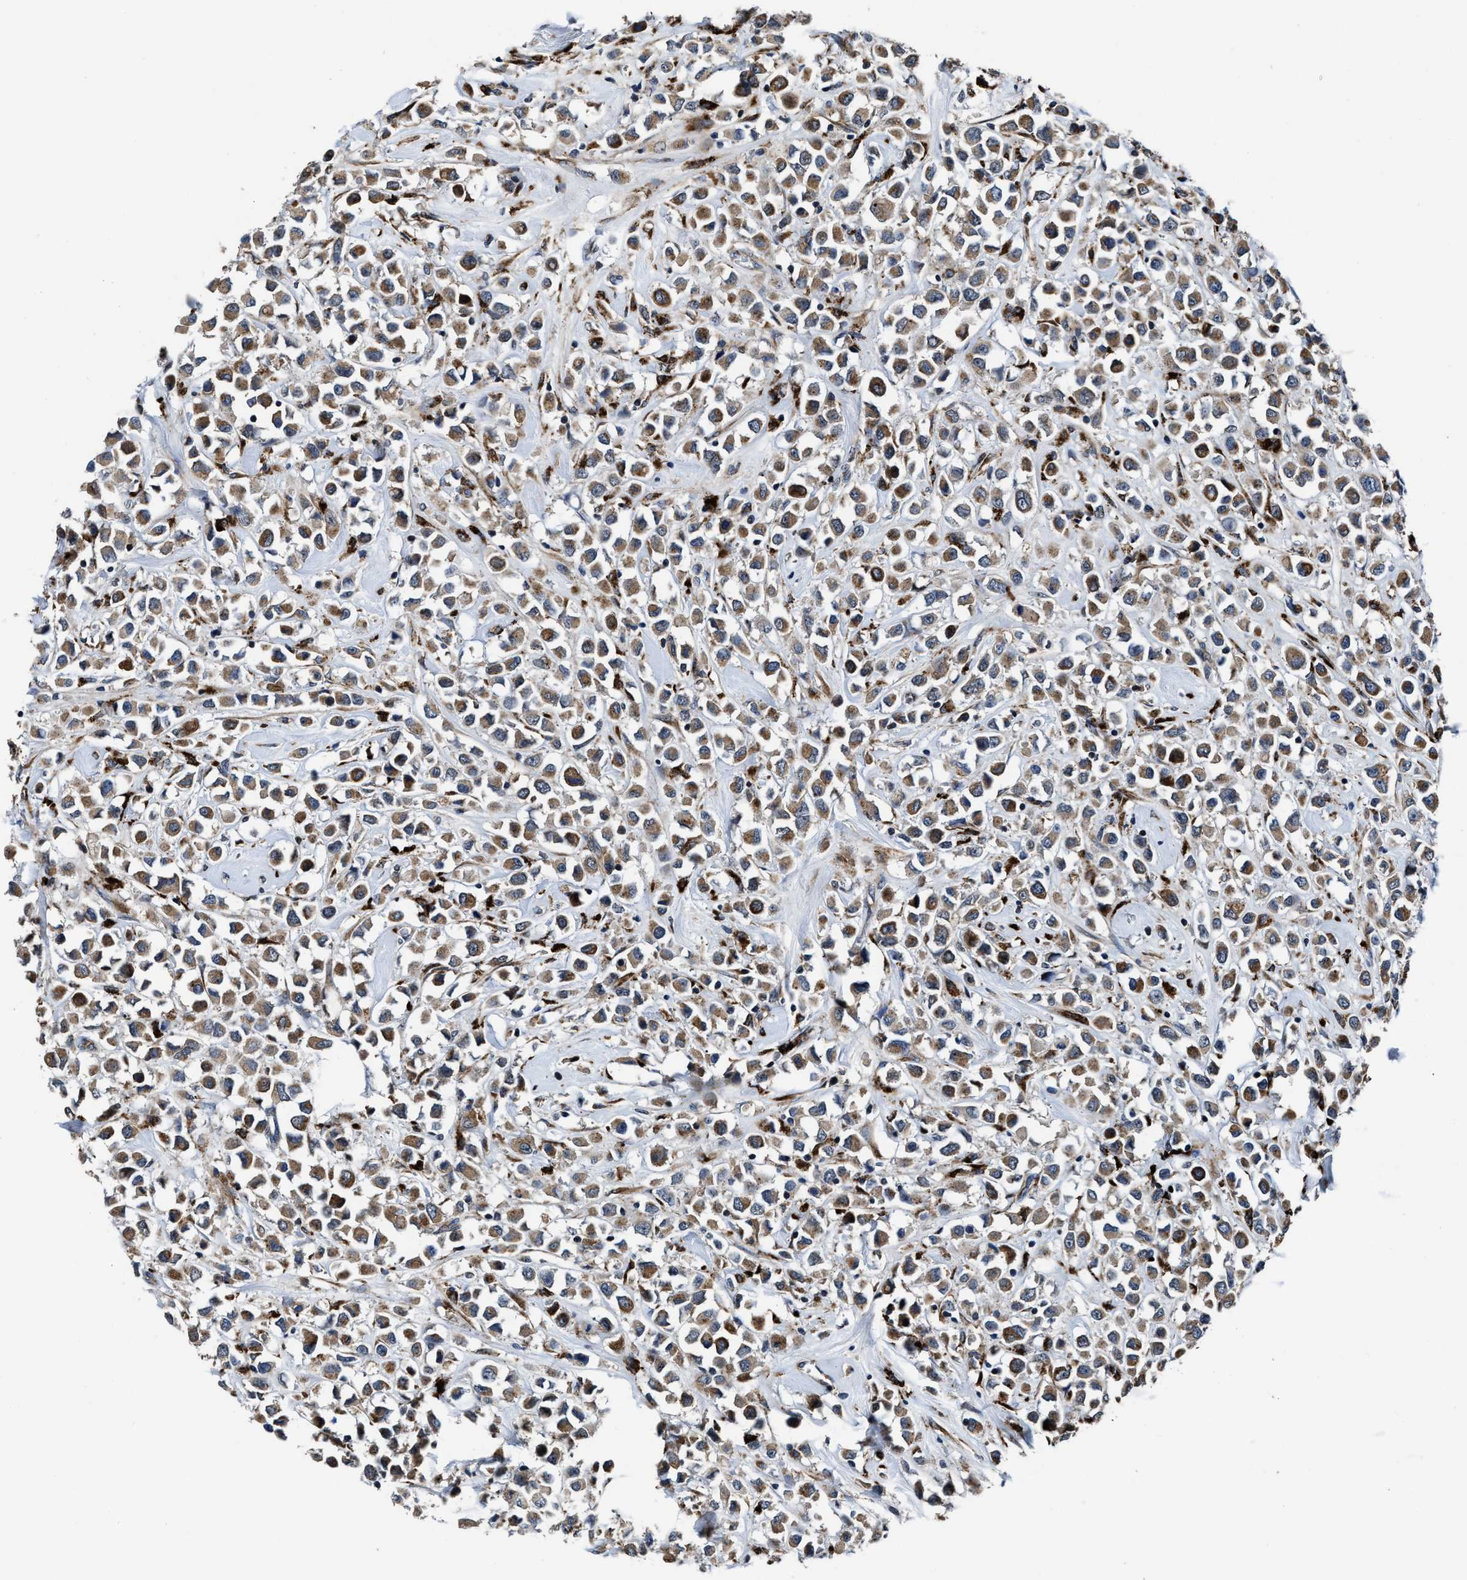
{"staining": {"intensity": "moderate", "quantity": ">75%", "location": "cytoplasmic/membranous"}, "tissue": "breast cancer", "cell_type": "Tumor cells", "image_type": "cancer", "snomed": [{"axis": "morphology", "description": "Duct carcinoma"}, {"axis": "topography", "description": "Breast"}], "caption": "Immunohistochemical staining of human breast invasive ductal carcinoma demonstrates medium levels of moderate cytoplasmic/membranous protein positivity in approximately >75% of tumor cells. The staining is performed using DAB brown chromogen to label protein expression. The nuclei are counter-stained blue using hematoxylin.", "gene": "C2orf66", "patient": {"sex": "female", "age": 61}}